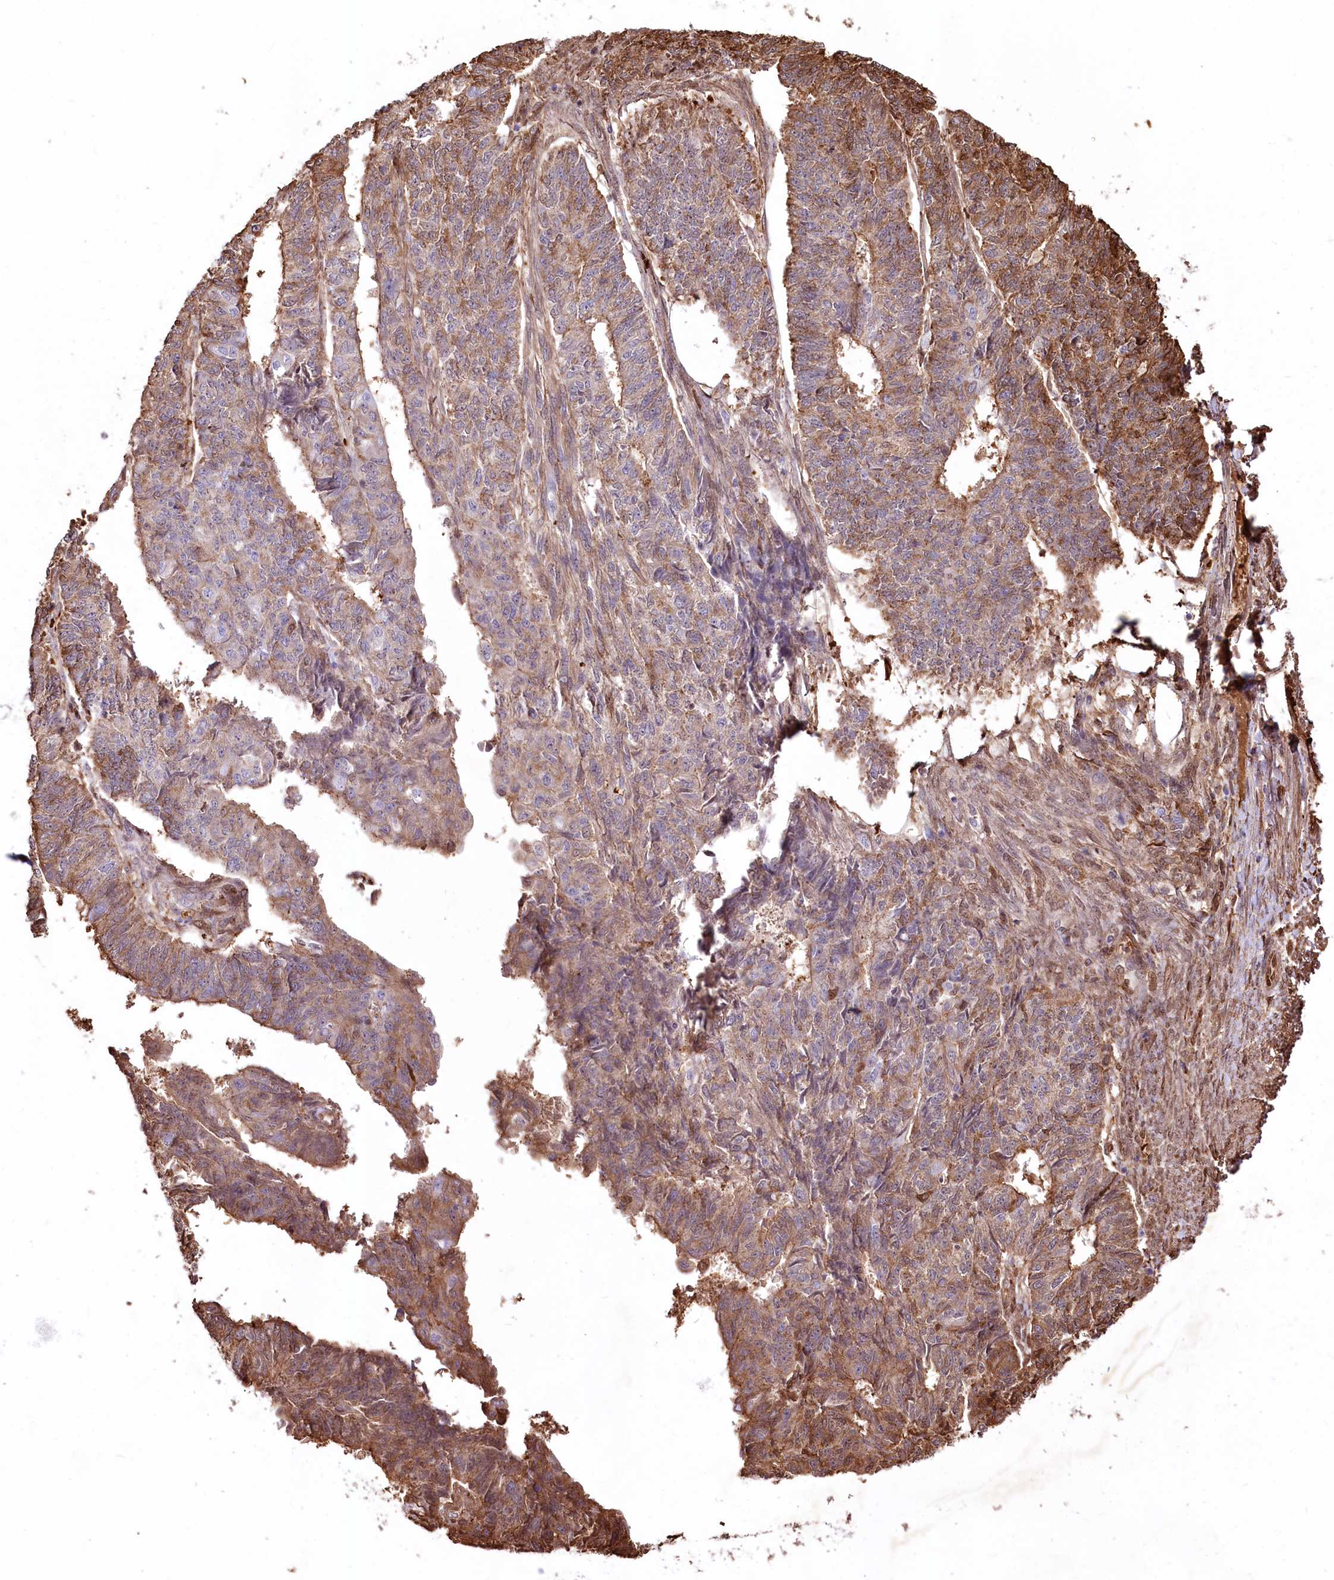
{"staining": {"intensity": "moderate", "quantity": ">75%", "location": "cytoplasmic/membranous"}, "tissue": "endometrial cancer", "cell_type": "Tumor cells", "image_type": "cancer", "snomed": [{"axis": "morphology", "description": "Adenocarcinoma, NOS"}, {"axis": "topography", "description": "Endometrium"}], "caption": "This photomicrograph reveals immunohistochemistry staining of human endometrial adenocarcinoma, with medium moderate cytoplasmic/membranous positivity in approximately >75% of tumor cells.", "gene": "PTMS", "patient": {"sex": "female", "age": 32}}